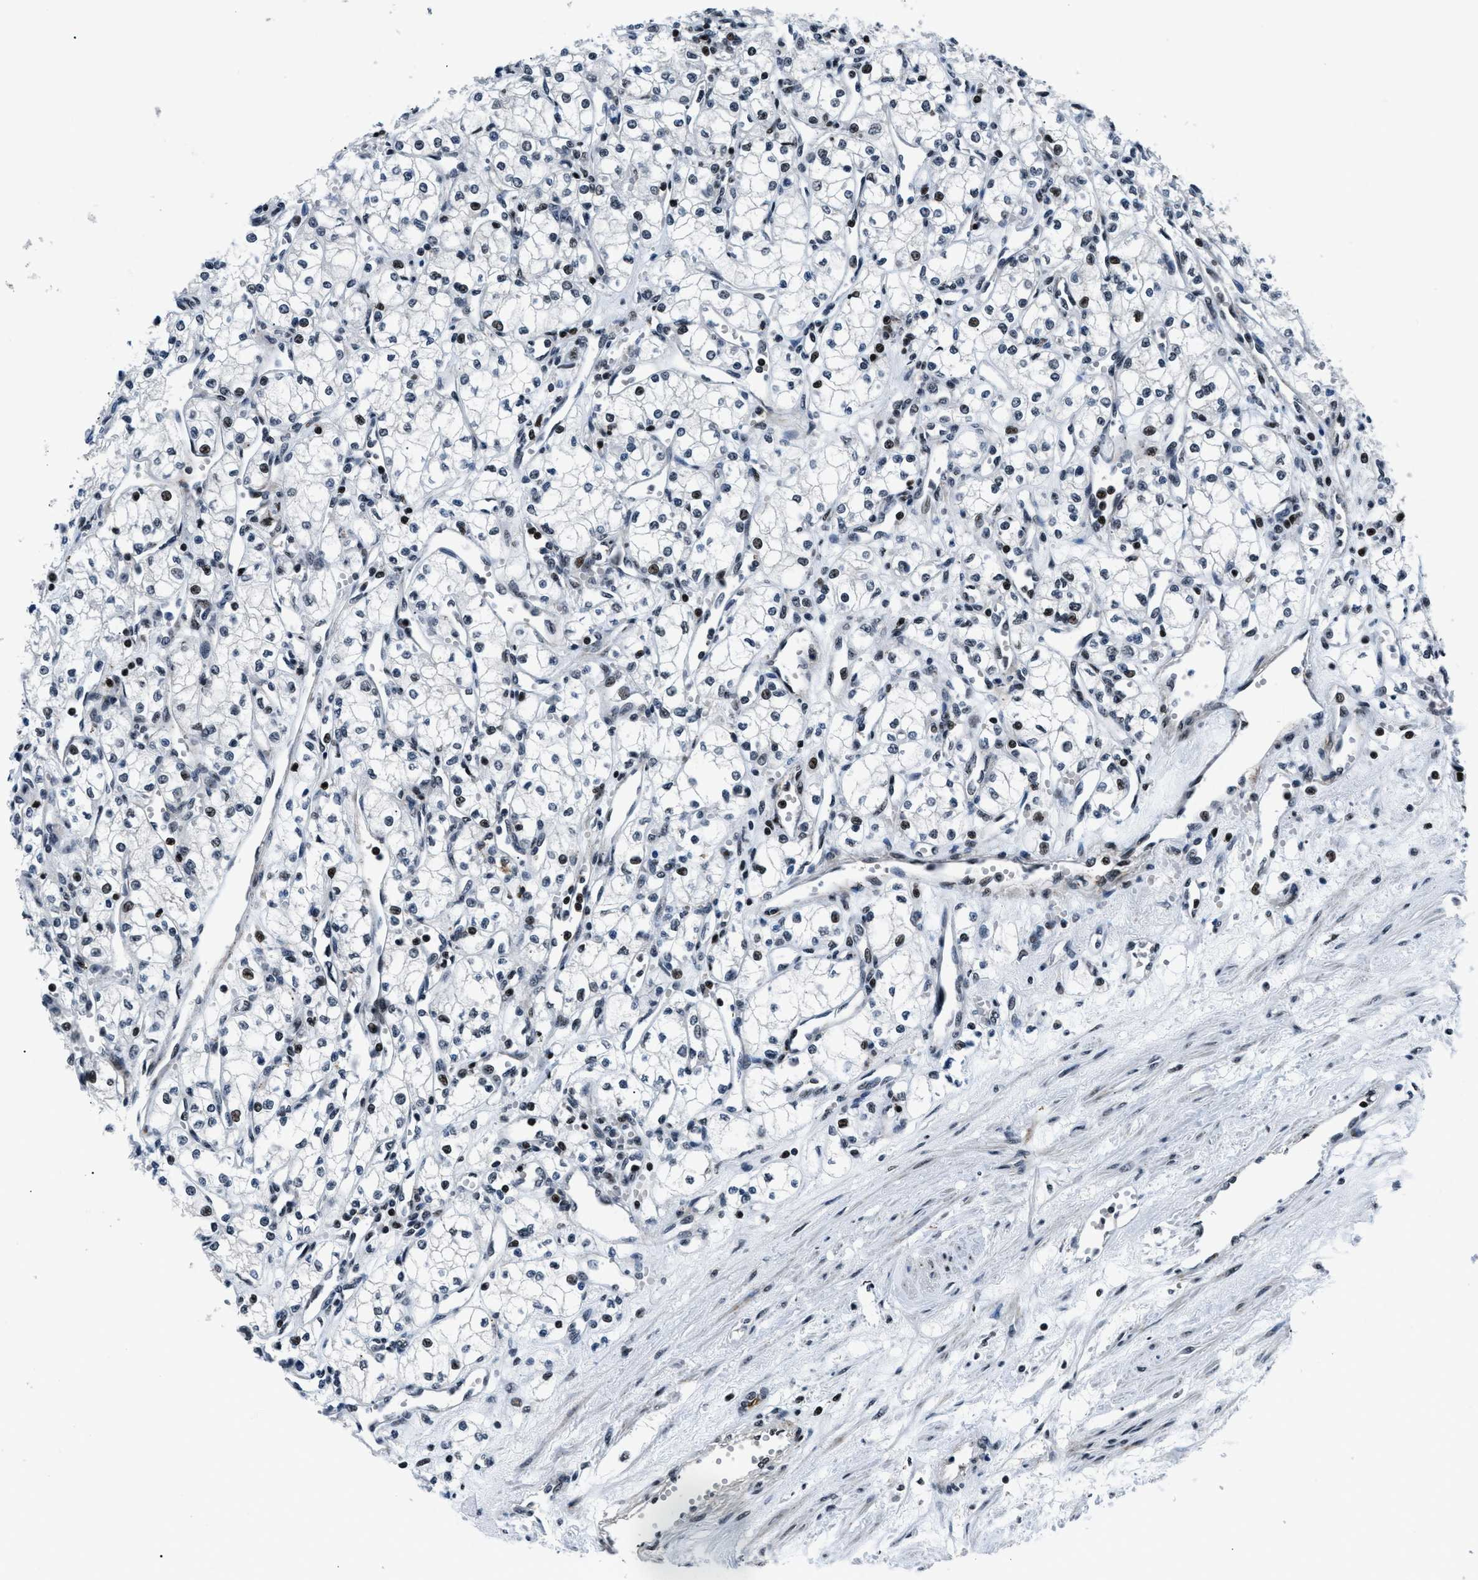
{"staining": {"intensity": "strong", "quantity": "25%-75%", "location": "nuclear"}, "tissue": "renal cancer", "cell_type": "Tumor cells", "image_type": "cancer", "snomed": [{"axis": "morphology", "description": "Adenocarcinoma, NOS"}, {"axis": "topography", "description": "Kidney"}], "caption": "Renal cancer tissue demonstrates strong nuclear staining in approximately 25%-75% of tumor cells, visualized by immunohistochemistry. The protein is shown in brown color, while the nuclei are stained blue.", "gene": "SMARCB1", "patient": {"sex": "male", "age": 59}}